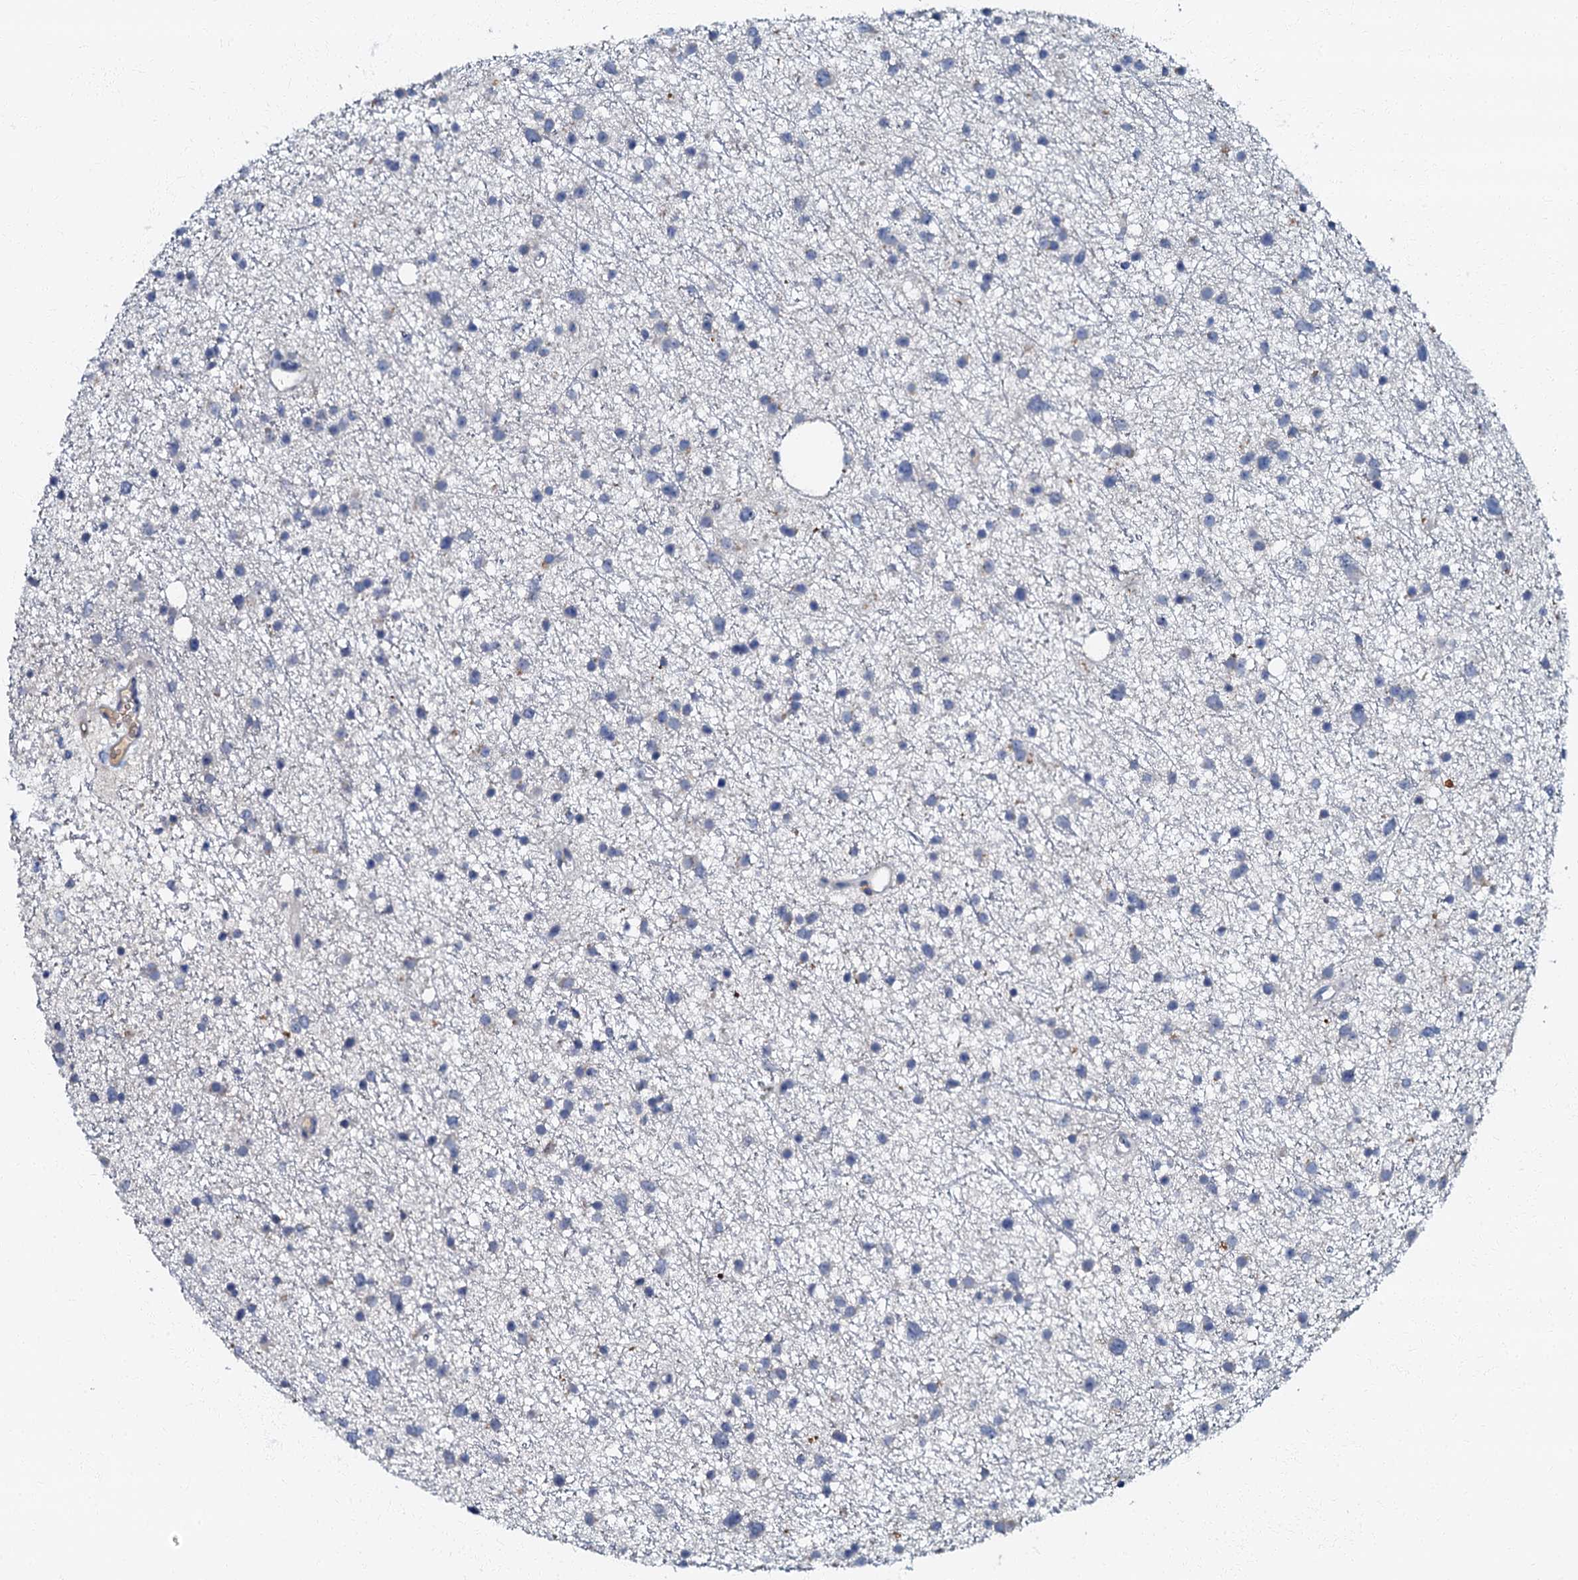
{"staining": {"intensity": "negative", "quantity": "none", "location": "none"}, "tissue": "glioma", "cell_type": "Tumor cells", "image_type": "cancer", "snomed": [{"axis": "morphology", "description": "Glioma, malignant, Low grade"}, {"axis": "topography", "description": "Cerebral cortex"}], "caption": "Immunohistochemical staining of human glioma displays no significant expression in tumor cells.", "gene": "OLAH", "patient": {"sex": "female", "age": 39}}